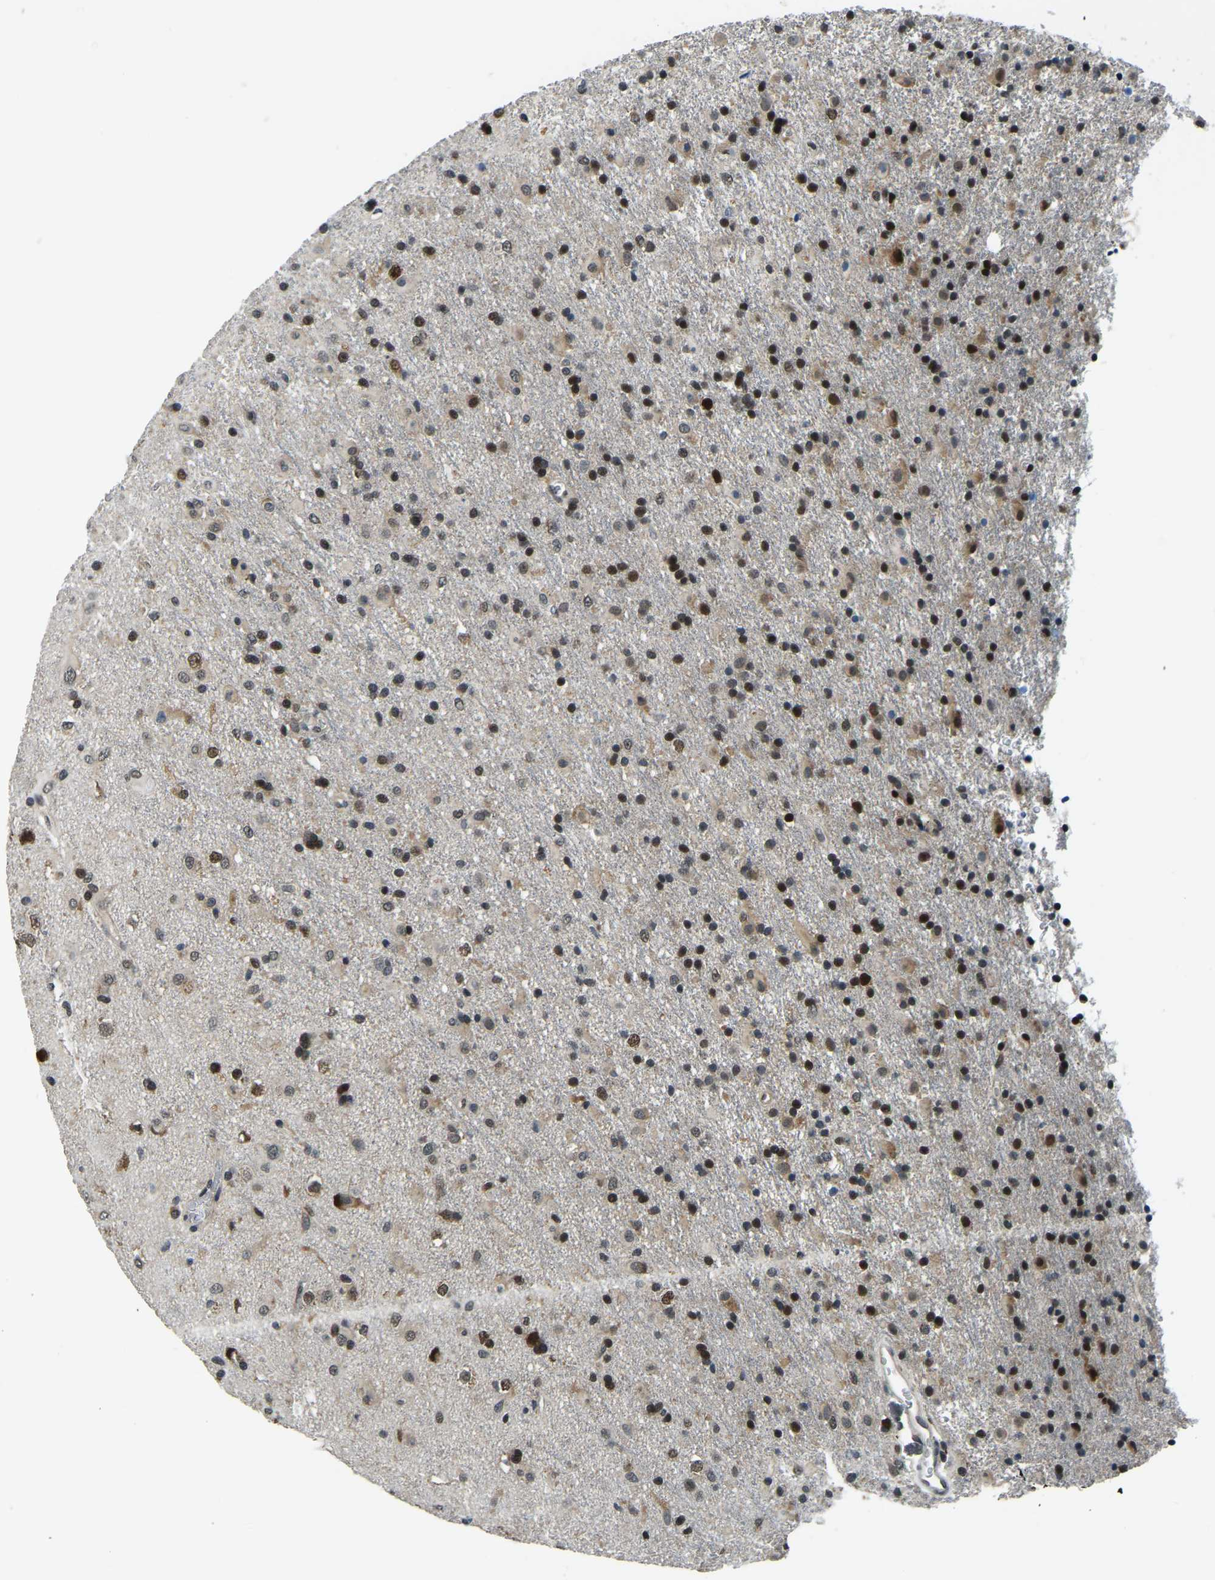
{"staining": {"intensity": "strong", "quantity": ">75%", "location": "nuclear"}, "tissue": "glioma", "cell_type": "Tumor cells", "image_type": "cancer", "snomed": [{"axis": "morphology", "description": "Glioma, malignant, Low grade"}, {"axis": "topography", "description": "Brain"}], "caption": "The histopathology image exhibits a brown stain indicating the presence of a protein in the nuclear of tumor cells in malignant glioma (low-grade). The protein is shown in brown color, while the nuclei are stained blue.", "gene": "ING2", "patient": {"sex": "male", "age": 65}}